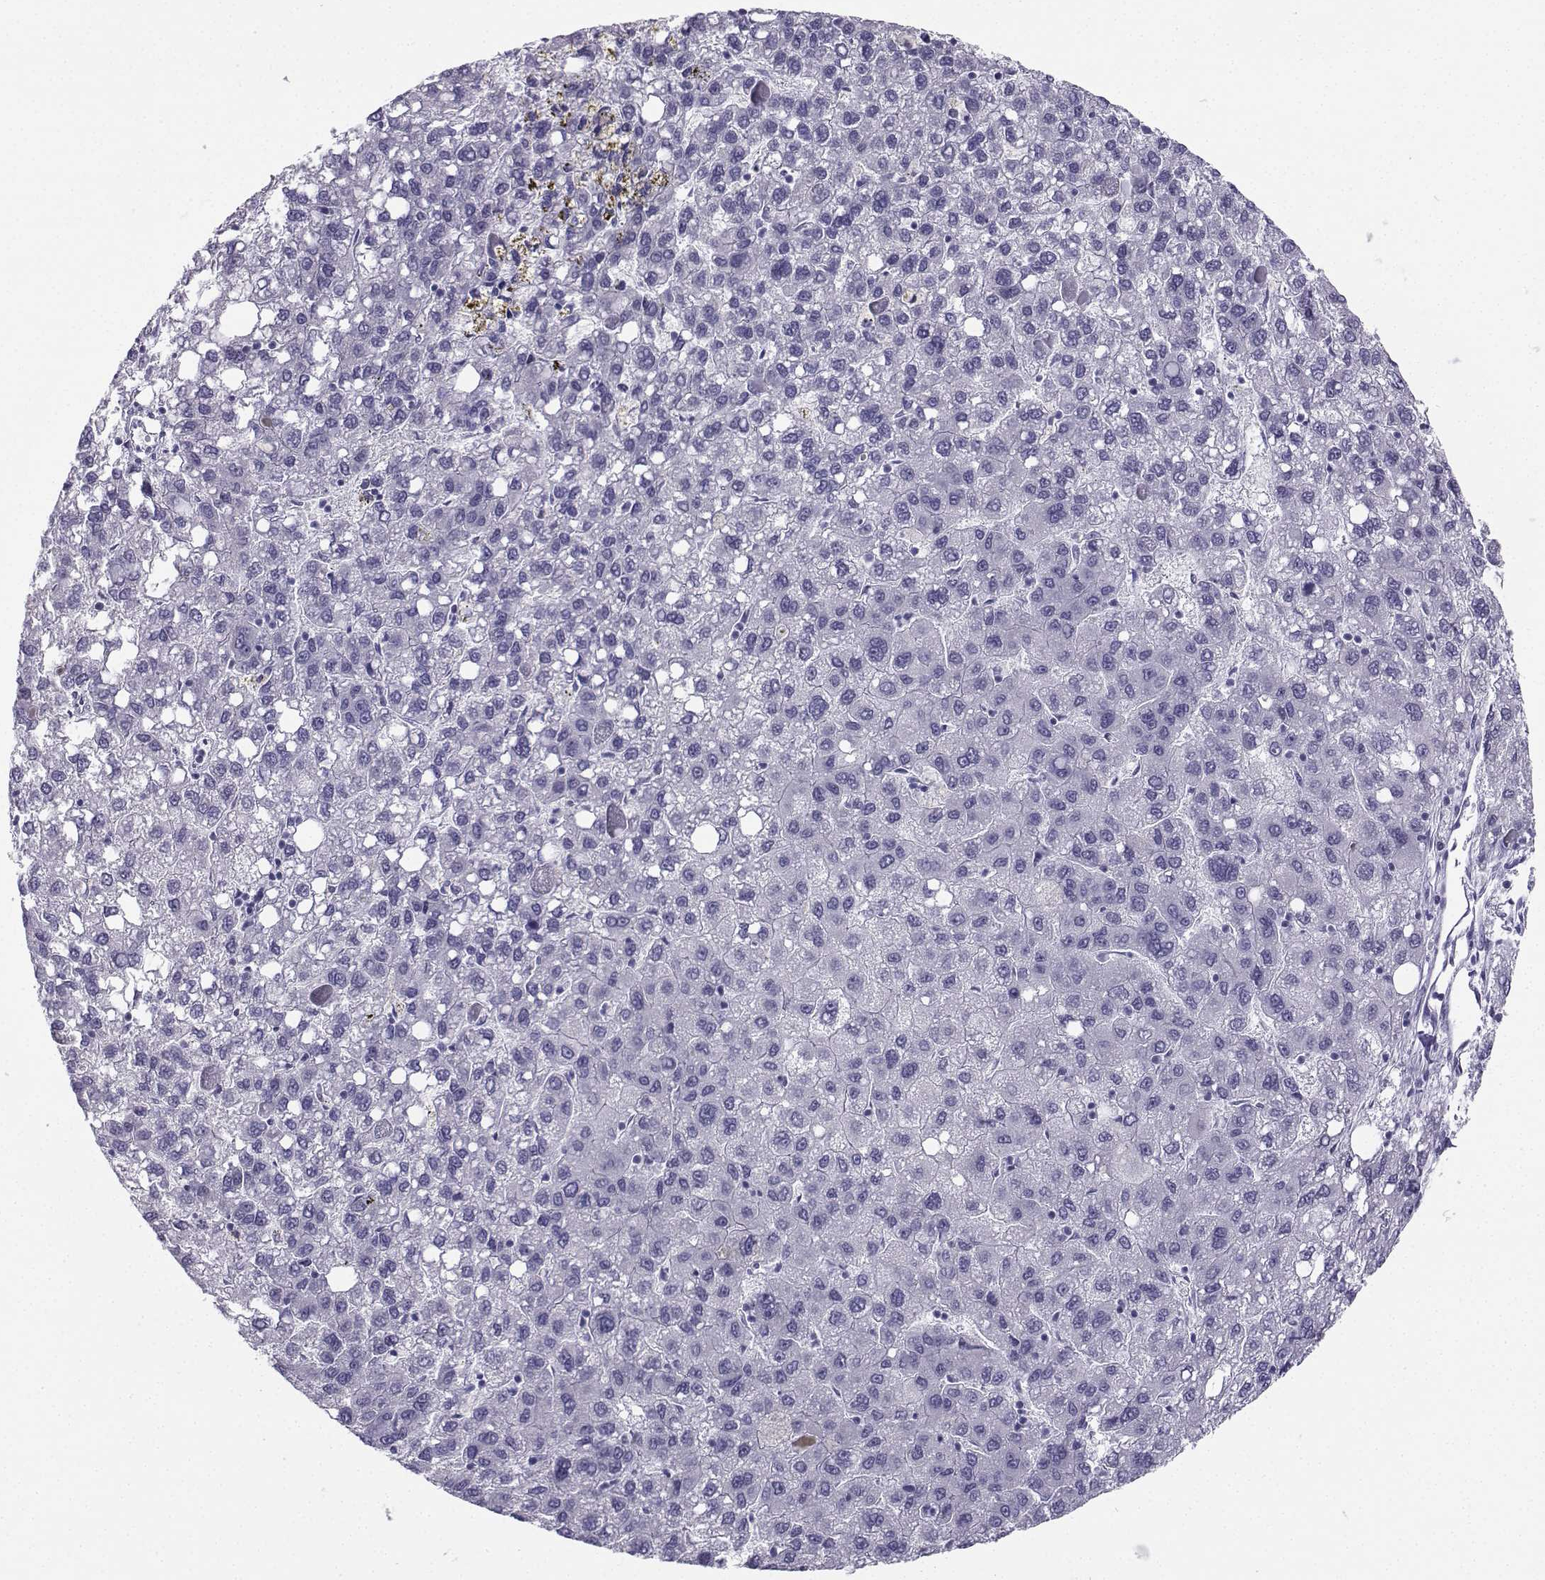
{"staining": {"intensity": "negative", "quantity": "none", "location": "none"}, "tissue": "liver cancer", "cell_type": "Tumor cells", "image_type": "cancer", "snomed": [{"axis": "morphology", "description": "Carcinoma, Hepatocellular, NOS"}, {"axis": "topography", "description": "Liver"}], "caption": "DAB (3,3'-diaminobenzidine) immunohistochemical staining of liver hepatocellular carcinoma demonstrates no significant expression in tumor cells.", "gene": "NEFL", "patient": {"sex": "female", "age": 82}}